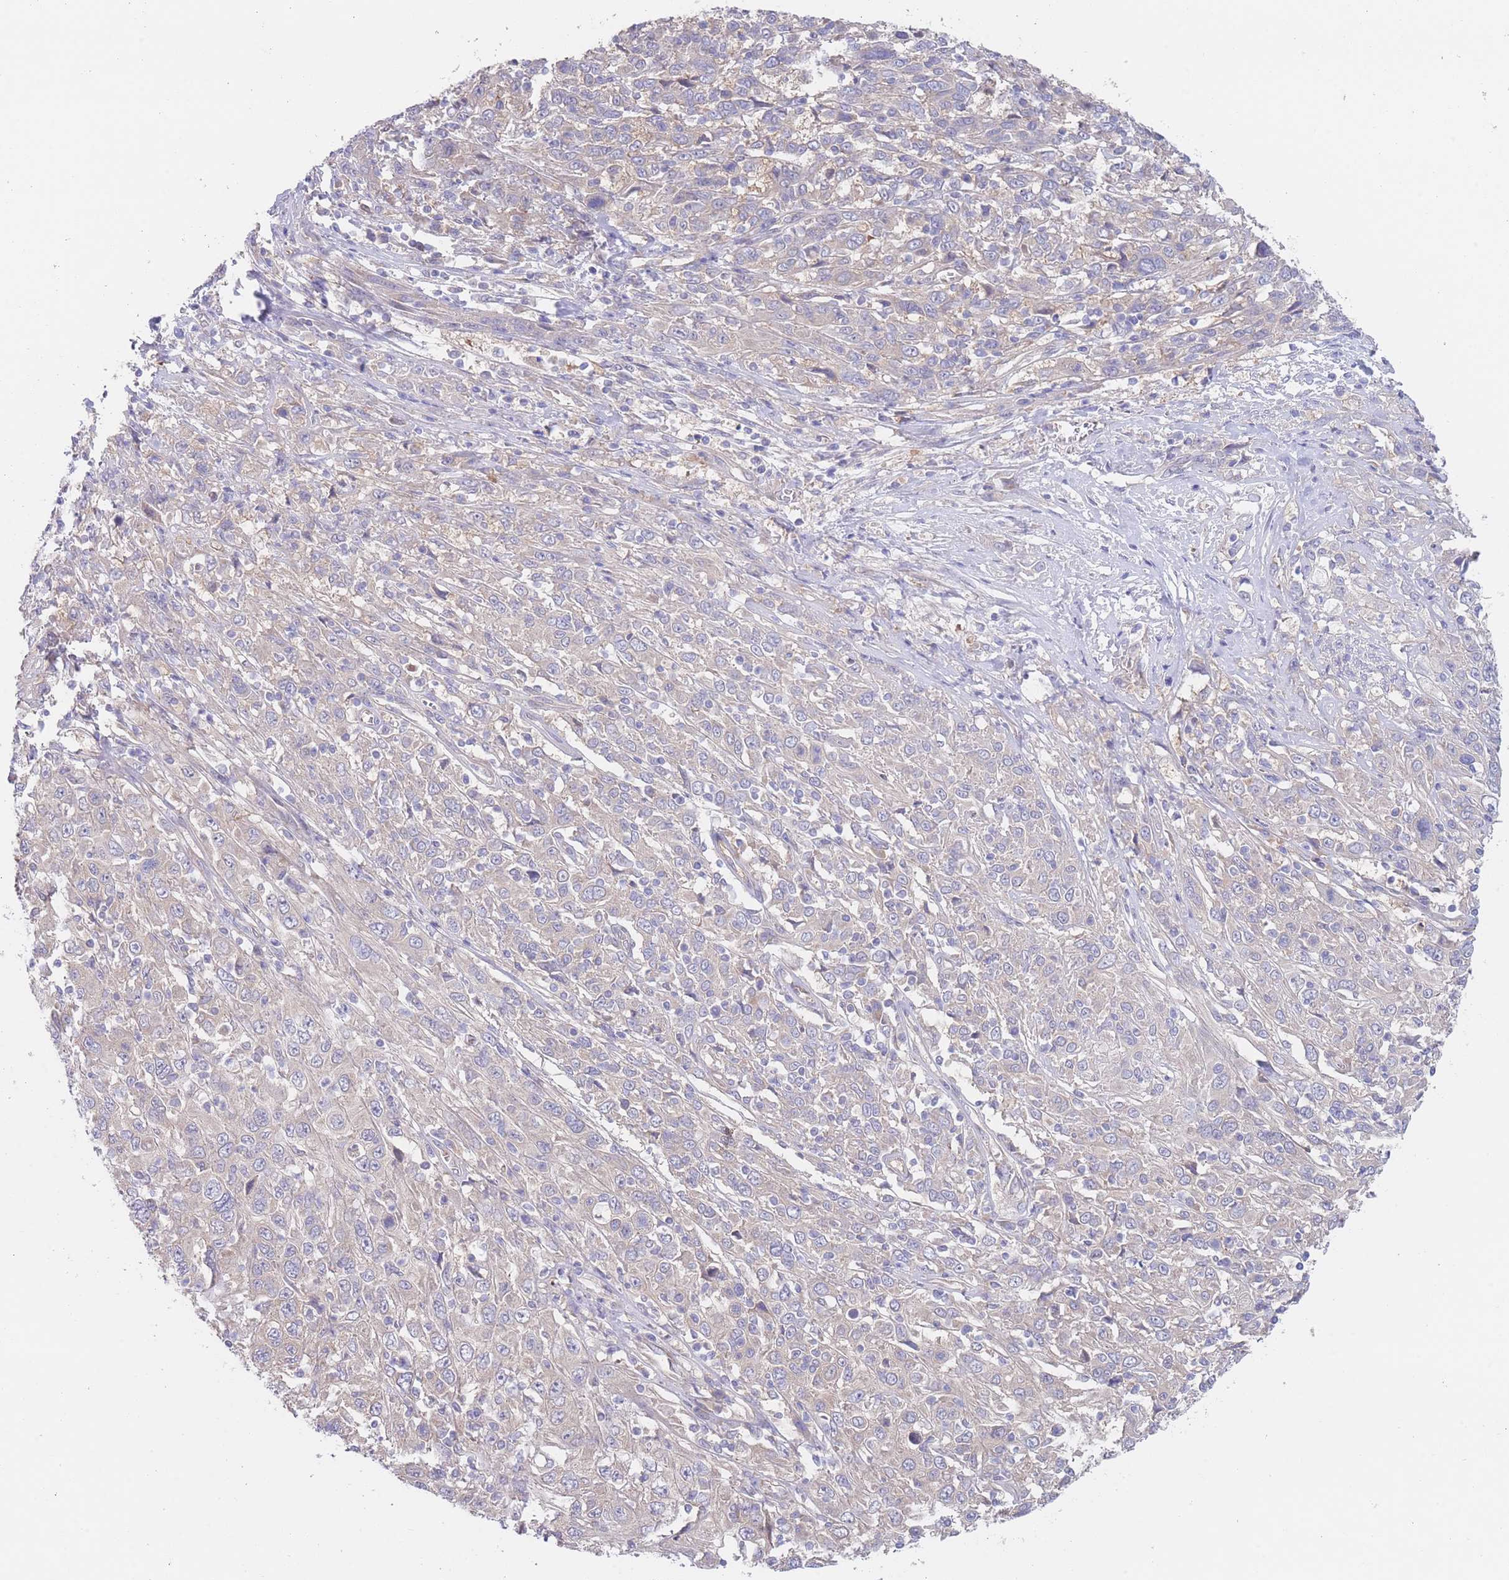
{"staining": {"intensity": "weak", "quantity": "<25%", "location": "cytoplasmic/membranous"}, "tissue": "cervical cancer", "cell_type": "Tumor cells", "image_type": "cancer", "snomed": [{"axis": "morphology", "description": "Squamous cell carcinoma, NOS"}, {"axis": "topography", "description": "Cervix"}], "caption": "High magnification brightfield microscopy of cervical squamous cell carcinoma stained with DAB (3,3'-diaminobenzidine) (brown) and counterstained with hematoxylin (blue): tumor cells show no significant staining. (Stains: DAB (3,3'-diaminobenzidine) immunohistochemistry (IHC) with hematoxylin counter stain, Microscopy: brightfield microscopy at high magnification).", "gene": "ZNF281", "patient": {"sex": "female", "age": 46}}